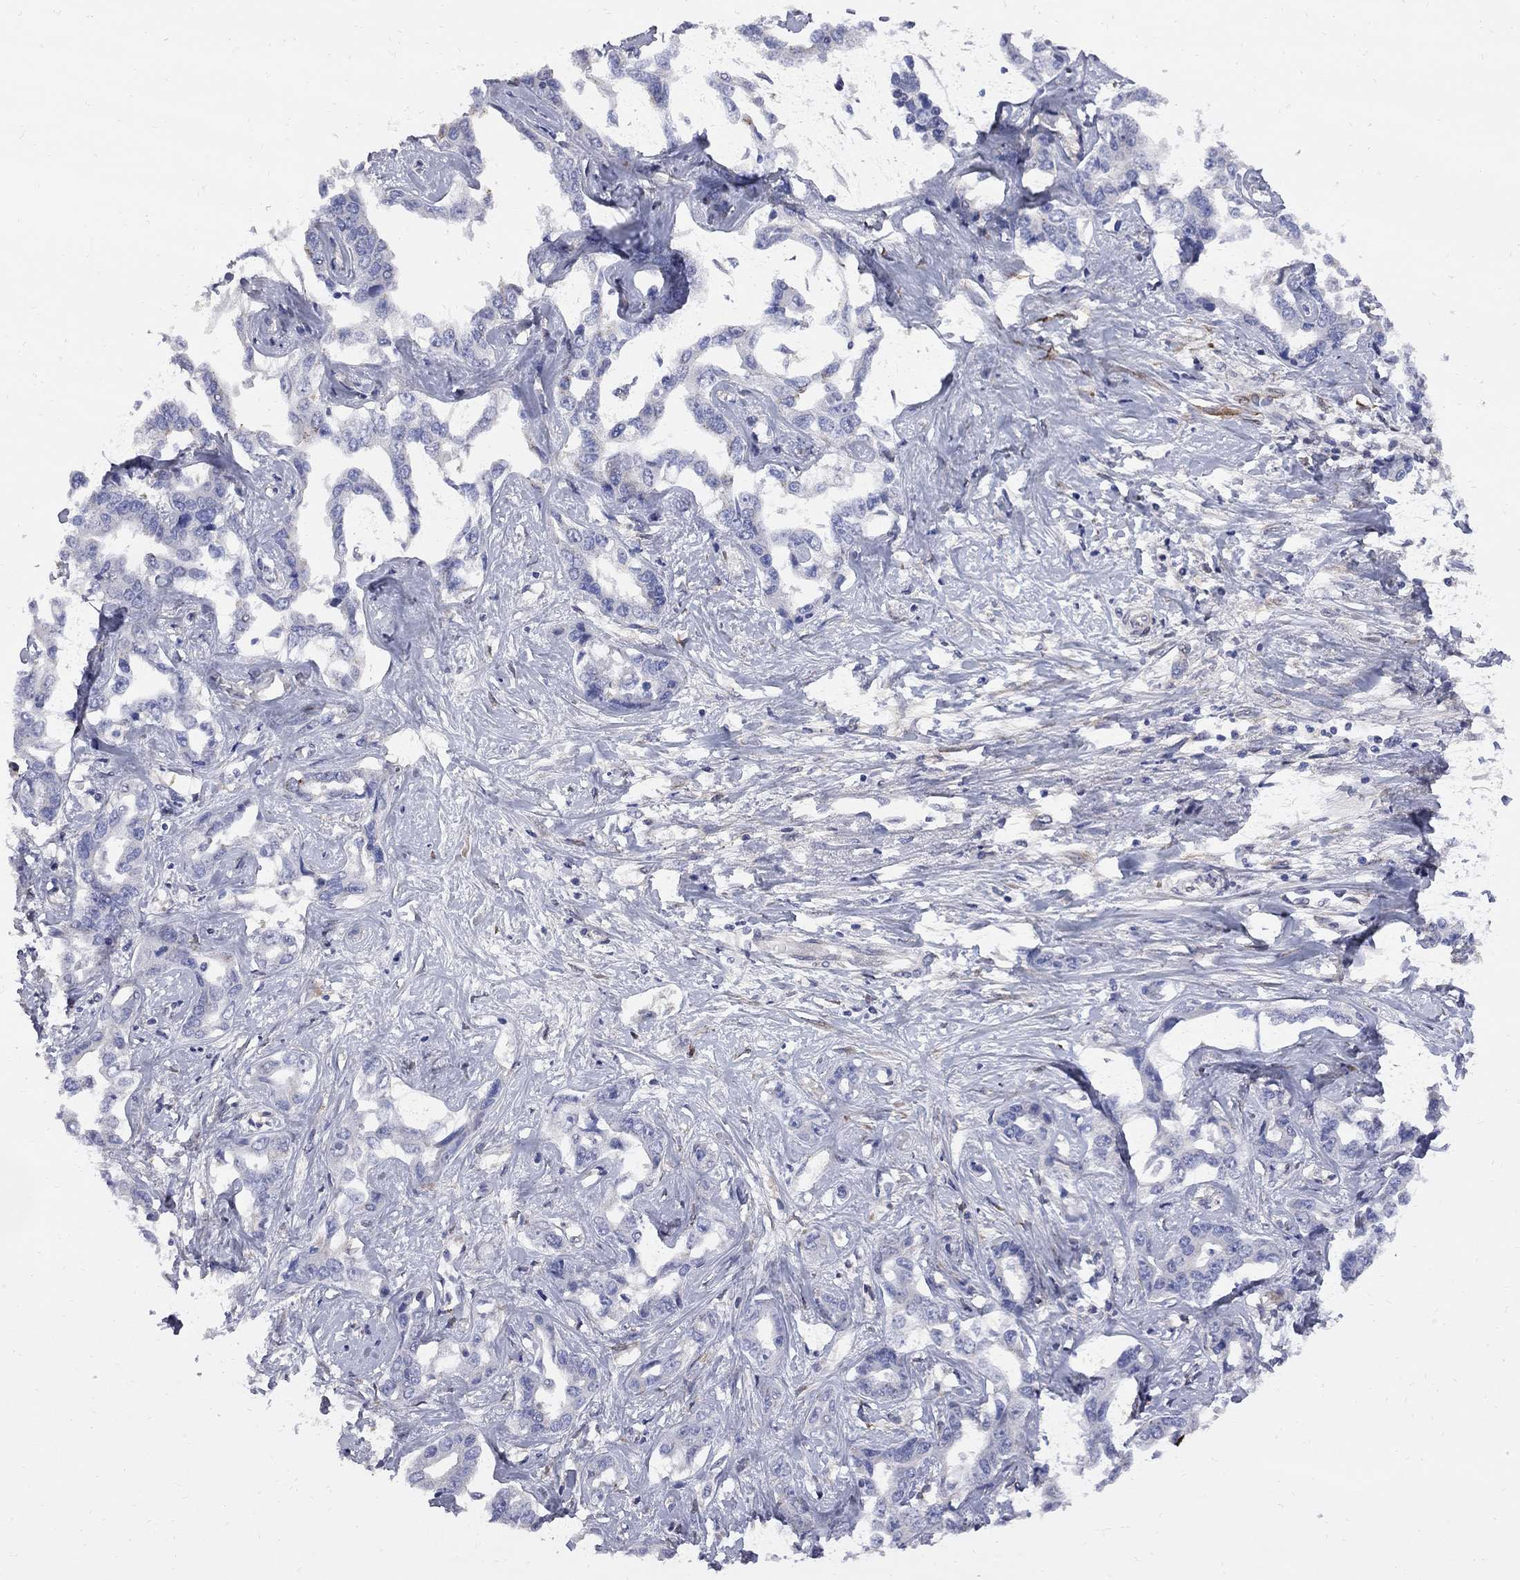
{"staining": {"intensity": "negative", "quantity": "none", "location": "none"}, "tissue": "liver cancer", "cell_type": "Tumor cells", "image_type": "cancer", "snomed": [{"axis": "morphology", "description": "Cholangiocarcinoma"}, {"axis": "topography", "description": "Liver"}], "caption": "Histopathology image shows no protein positivity in tumor cells of liver cholangiocarcinoma tissue.", "gene": "MTHFR", "patient": {"sex": "male", "age": 59}}